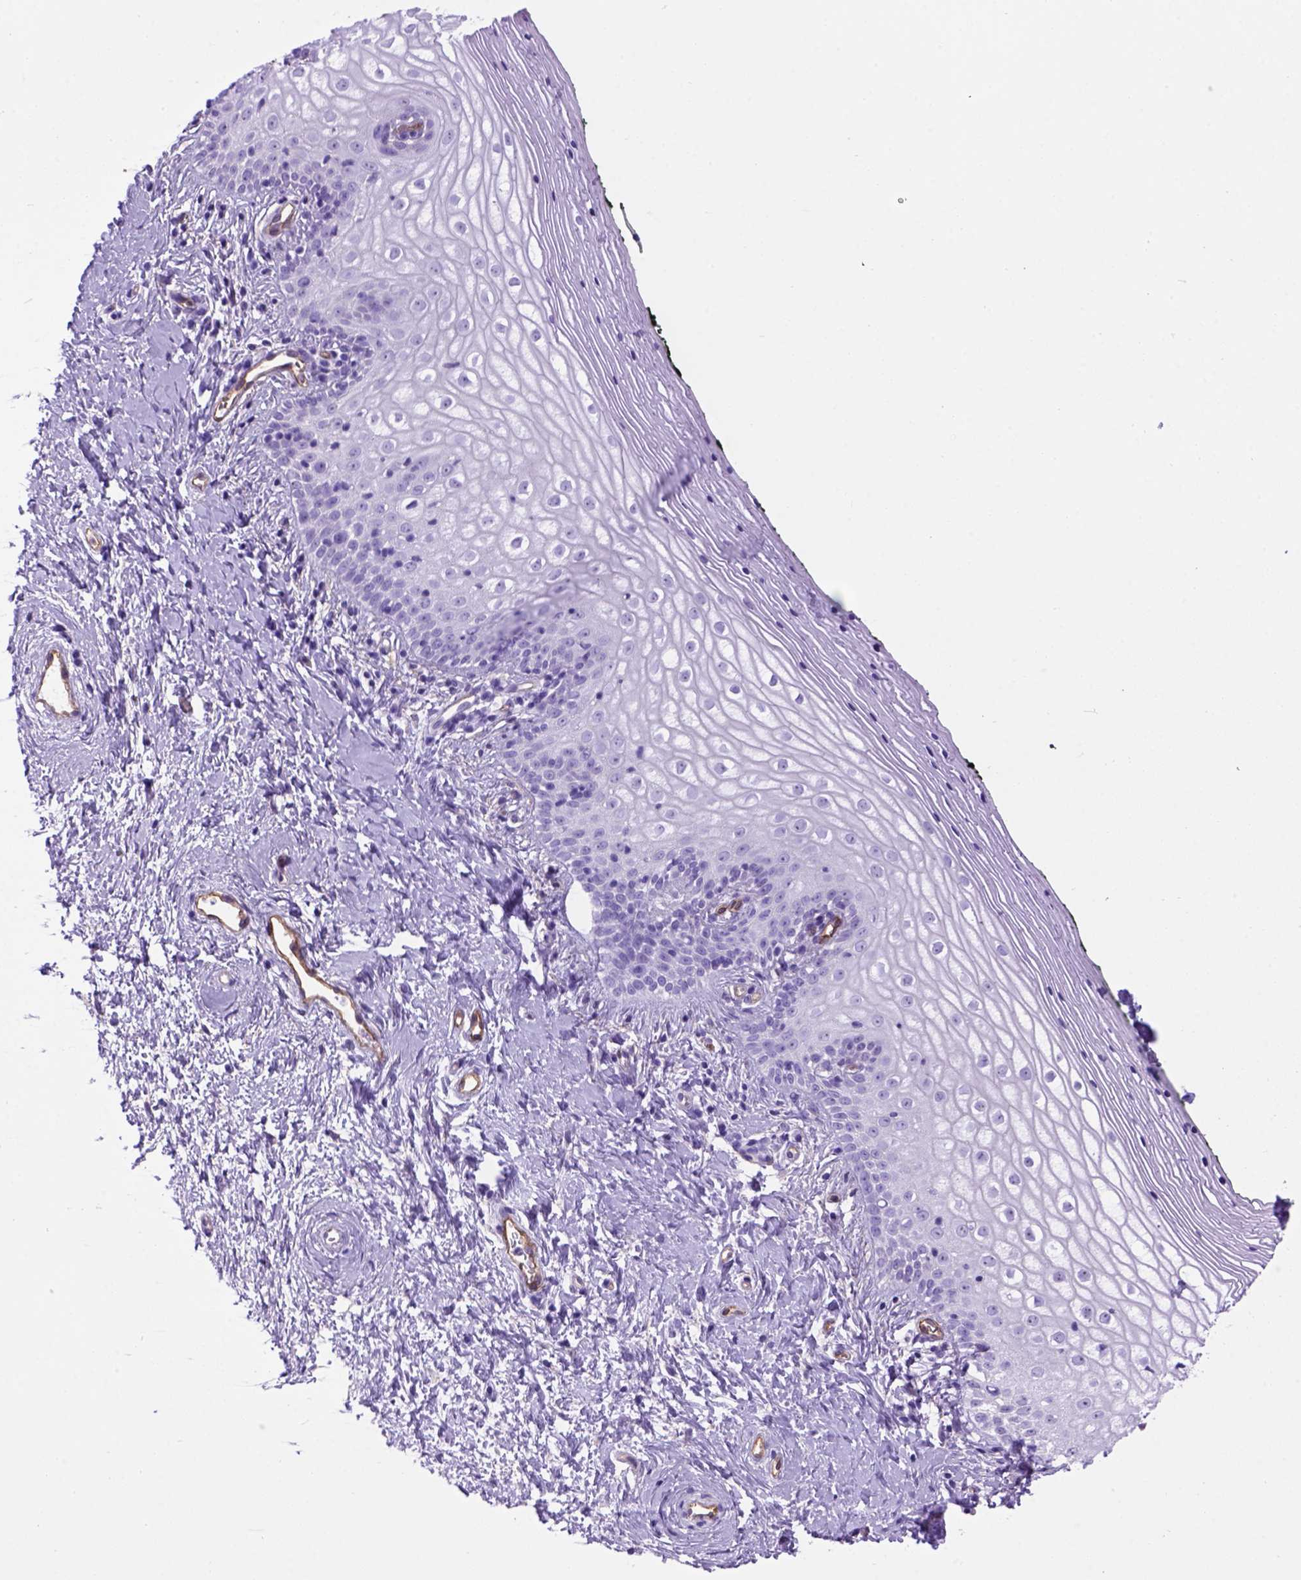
{"staining": {"intensity": "negative", "quantity": "none", "location": "none"}, "tissue": "vagina", "cell_type": "Squamous epithelial cells", "image_type": "normal", "snomed": [{"axis": "morphology", "description": "Normal tissue, NOS"}, {"axis": "topography", "description": "Vagina"}], "caption": "This micrograph is of benign vagina stained with immunohistochemistry to label a protein in brown with the nuclei are counter-stained blue. There is no expression in squamous epithelial cells. (Stains: DAB IHC with hematoxylin counter stain, Microscopy: brightfield microscopy at high magnification).", "gene": "ENG", "patient": {"sex": "female", "age": 47}}